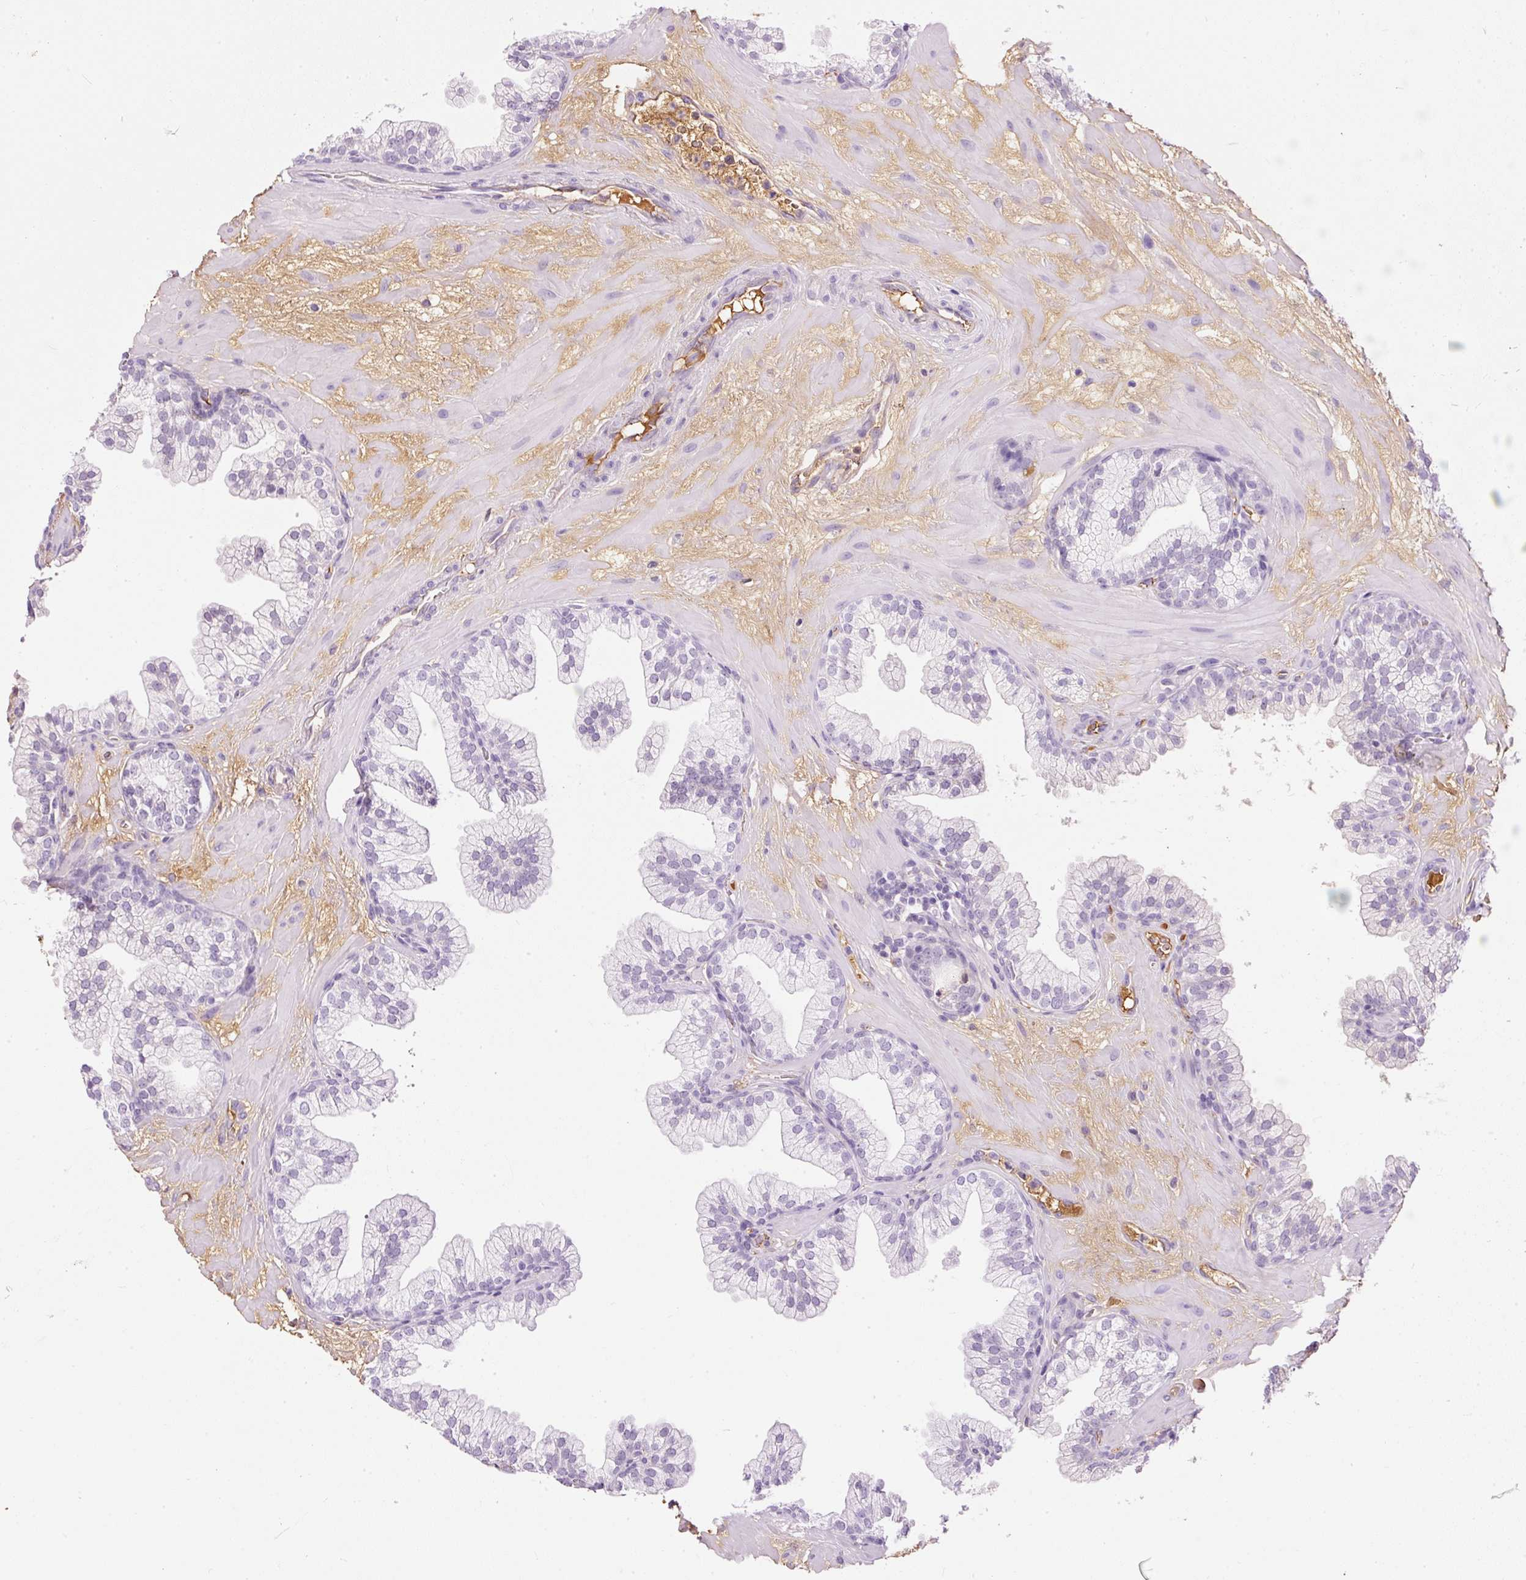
{"staining": {"intensity": "negative", "quantity": "none", "location": "none"}, "tissue": "prostate", "cell_type": "Glandular cells", "image_type": "normal", "snomed": [{"axis": "morphology", "description": "Normal tissue, NOS"}, {"axis": "topography", "description": "Prostate"}, {"axis": "topography", "description": "Peripheral nerve tissue"}], "caption": "There is no significant staining in glandular cells of prostate. (DAB (3,3'-diaminobenzidine) IHC with hematoxylin counter stain).", "gene": "PRPF38B", "patient": {"sex": "male", "age": 61}}